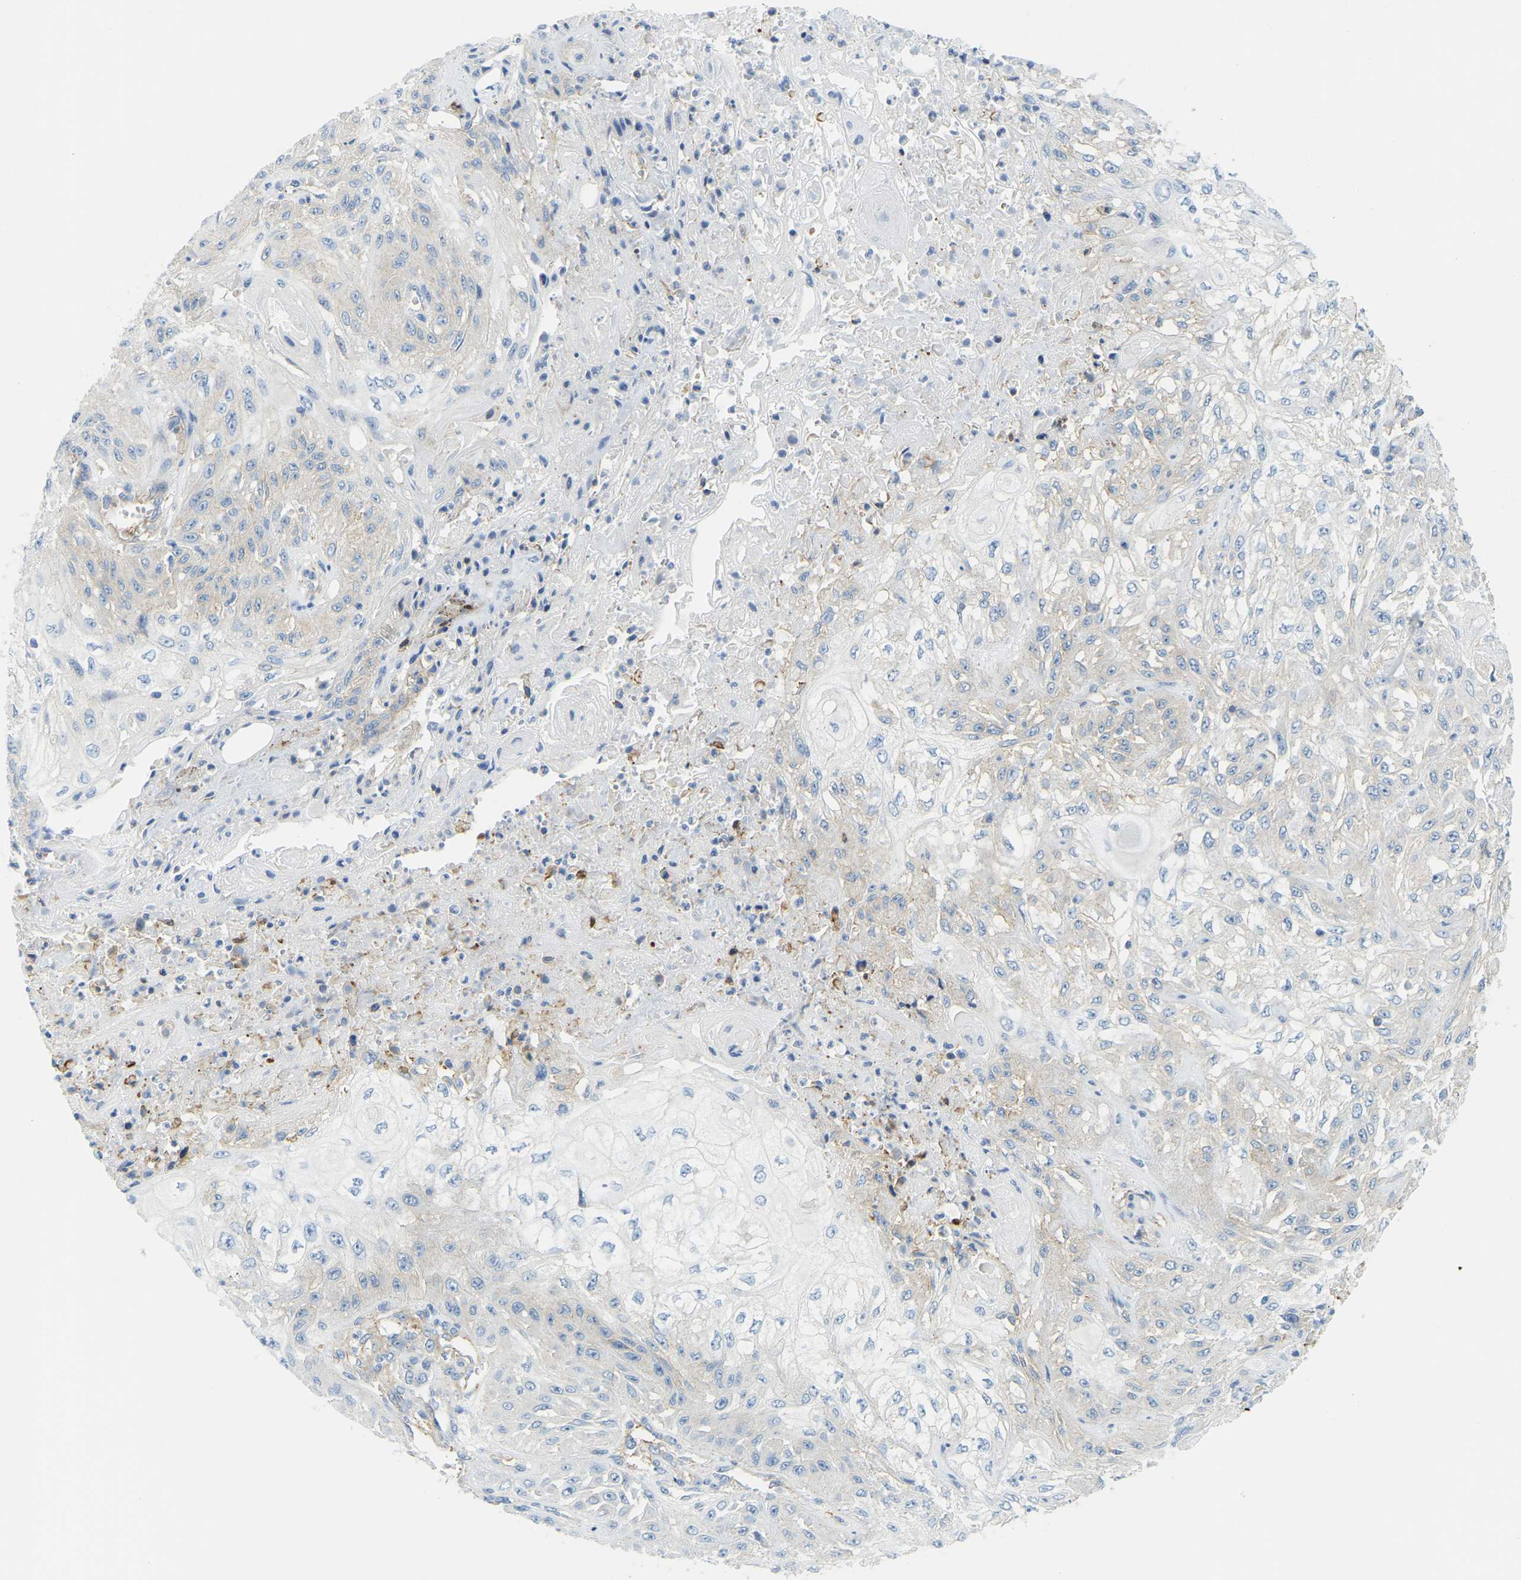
{"staining": {"intensity": "negative", "quantity": "none", "location": "none"}, "tissue": "skin cancer", "cell_type": "Tumor cells", "image_type": "cancer", "snomed": [{"axis": "morphology", "description": "Squamous cell carcinoma, NOS"}, {"axis": "morphology", "description": "Squamous cell carcinoma, metastatic, NOS"}, {"axis": "topography", "description": "Skin"}, {"axis": "topography", "description": "Lymph node"}], "caption": "A high-resolution photomicrograph shows IHC staining of skin cancer, which reveals no significant positivity in tumor cells. (DAB immunohistochemistry (IHC), high magnification).", "gene": "MYL3", "patient": {"sex": "male", "age": 75}}